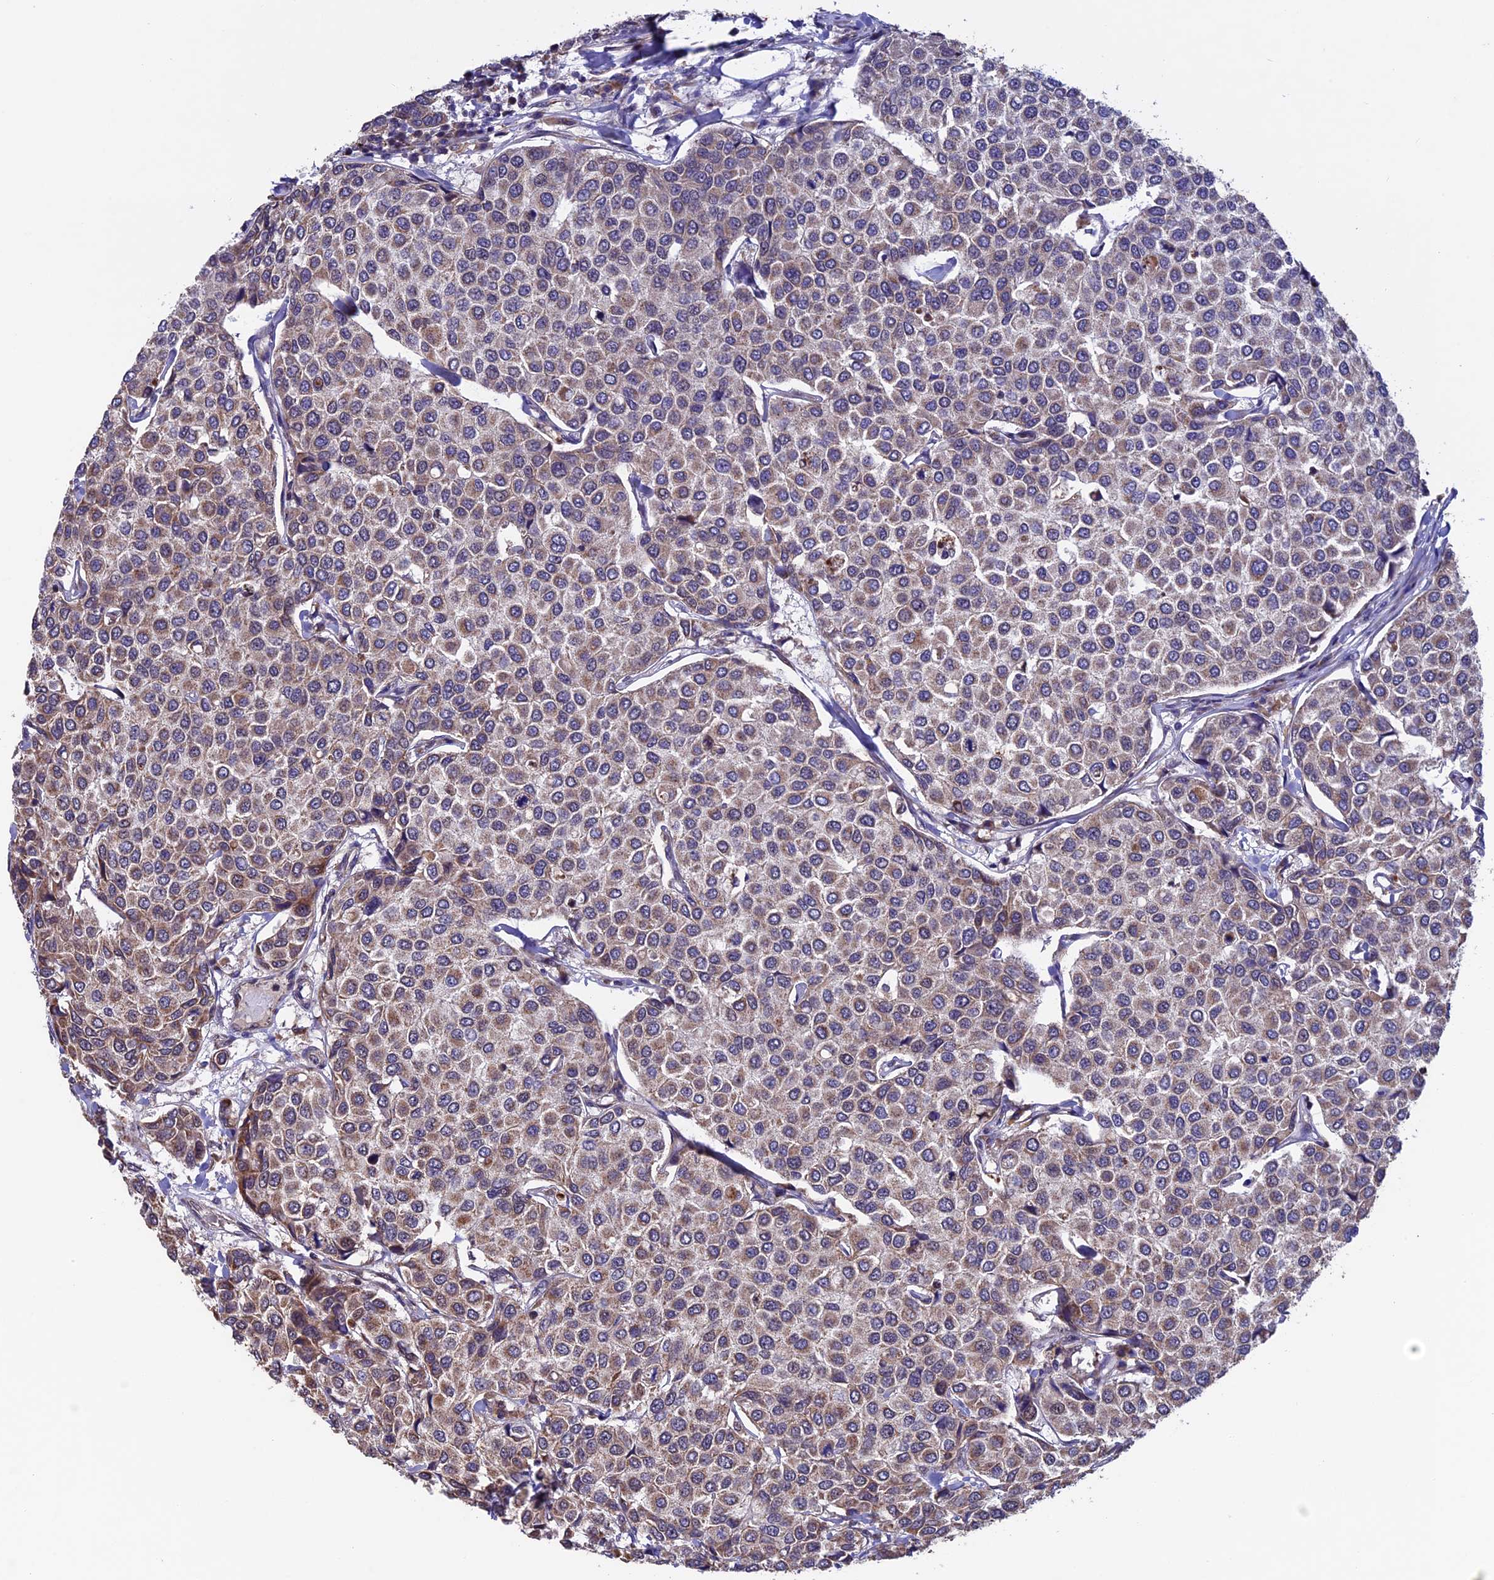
{"staining": {"intensity": "moderate", "quantity": ">75%", "location": "cytoplasmic/membranous"}, "tissue": "breast cancer", "cell_type": "Tumor cells", "image_type": "cancer", "snomed": [{"axis": "morphology", "description": "Duct carcinoma"}, {"axis": "topography", "description": "Breast"}], "caption": "This is a micrograph of immunohistochemistry (IHC) staining of breast cancer, which shows moderate expression in the cytoplasmic/membranous of tumor cells.", "gene": "RNF17", "patient": {"sex": "female", "age": 55}}